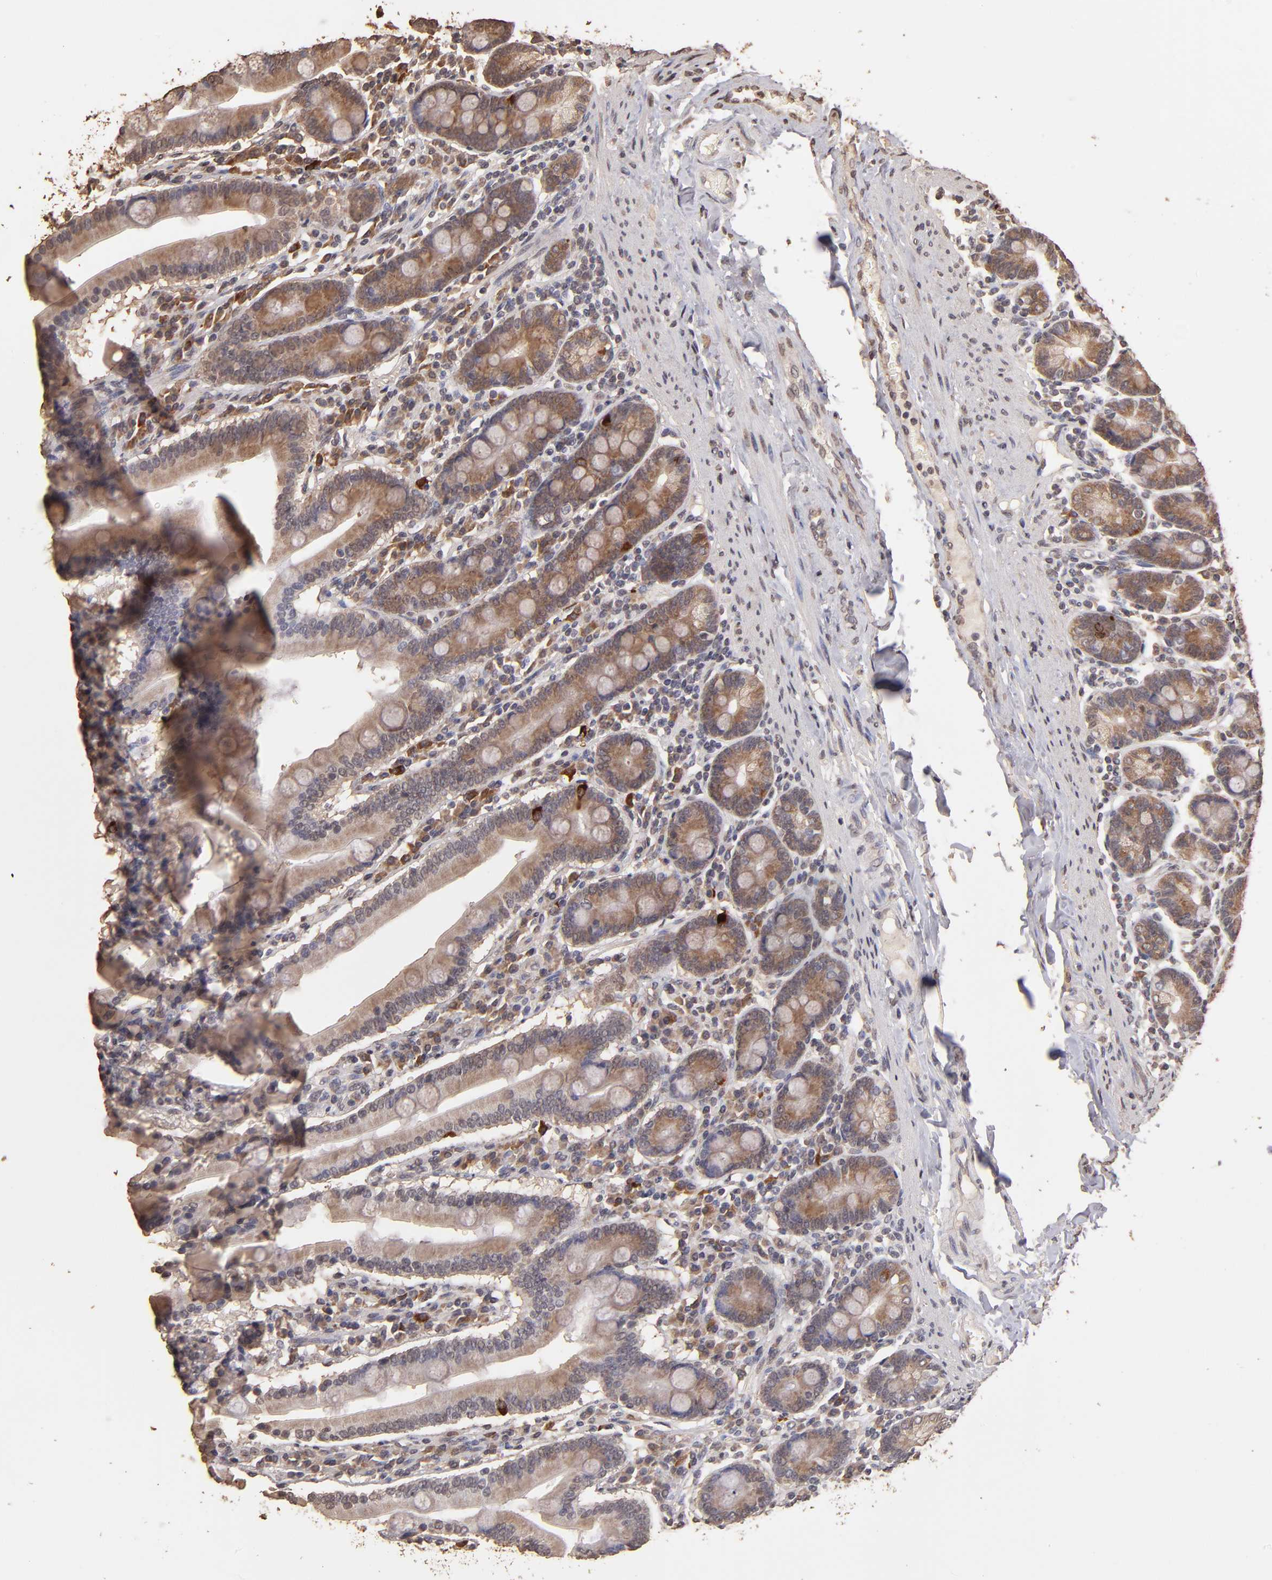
{"staining": {"intensity": "strong", "quantity": ">75%", "location": "cytoplasmic/membranous"}, "tissue": "duodenum", "cell_type": "Glandular cells", "image_type": "normal", "snomed": [{"axis": "morphology", "description": "Normal tissue, NOS"}, {"axis": "topography", "description": "Duodenum"}], "caption": "The immunohistochemical stain highlights strong cytoplasmic/membranous positivity in glandular cells of benign duodenum.", "gene": "OPHN1", "patient": {"sex": "male", "age": 50}}